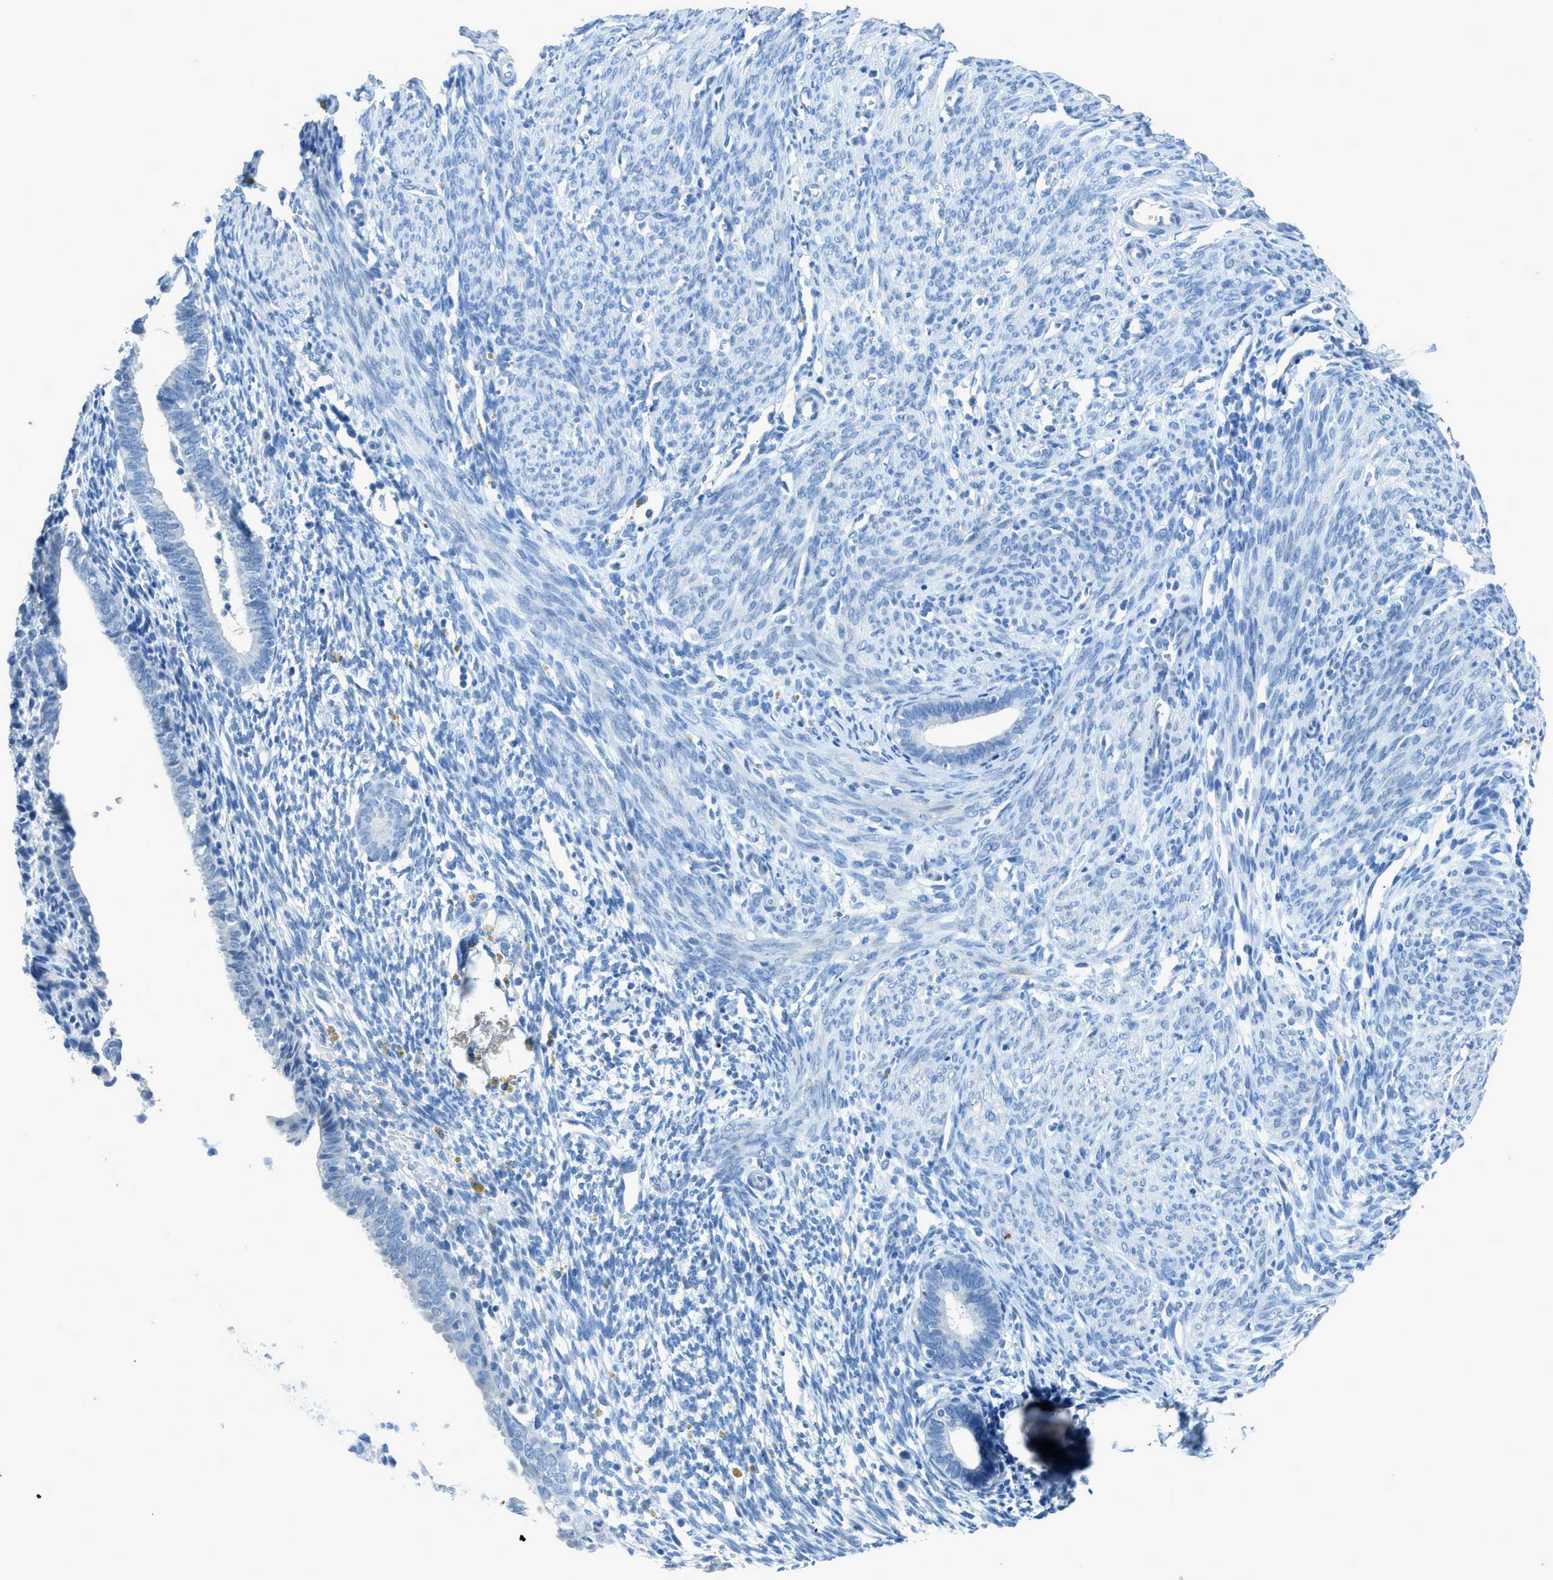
{"staining": {"intensity": "negative", "quantity": "none", "location": "none"}, "tissue": "endometrium", "cell_type": "Cells in endometrial stroma", "image_type": "normal", "snomed": [{"axis": "morphology", "description": "Normal tissue, NOS"}, {"axis": "morphology", "description": "Adenocarcinoma, NOS"}, {"axis": "topography", "description": "Endometrium"}, {"axis": "topography", "description": "Ovary"}], "caption": "Immunohistochemistry image of unremarkable human endometrium stained for a protein (brown), which exhibits no expression in cells in endometrial stroma.", "gene": "ACAN", "patient": {"sex": "female", "age": 68}}